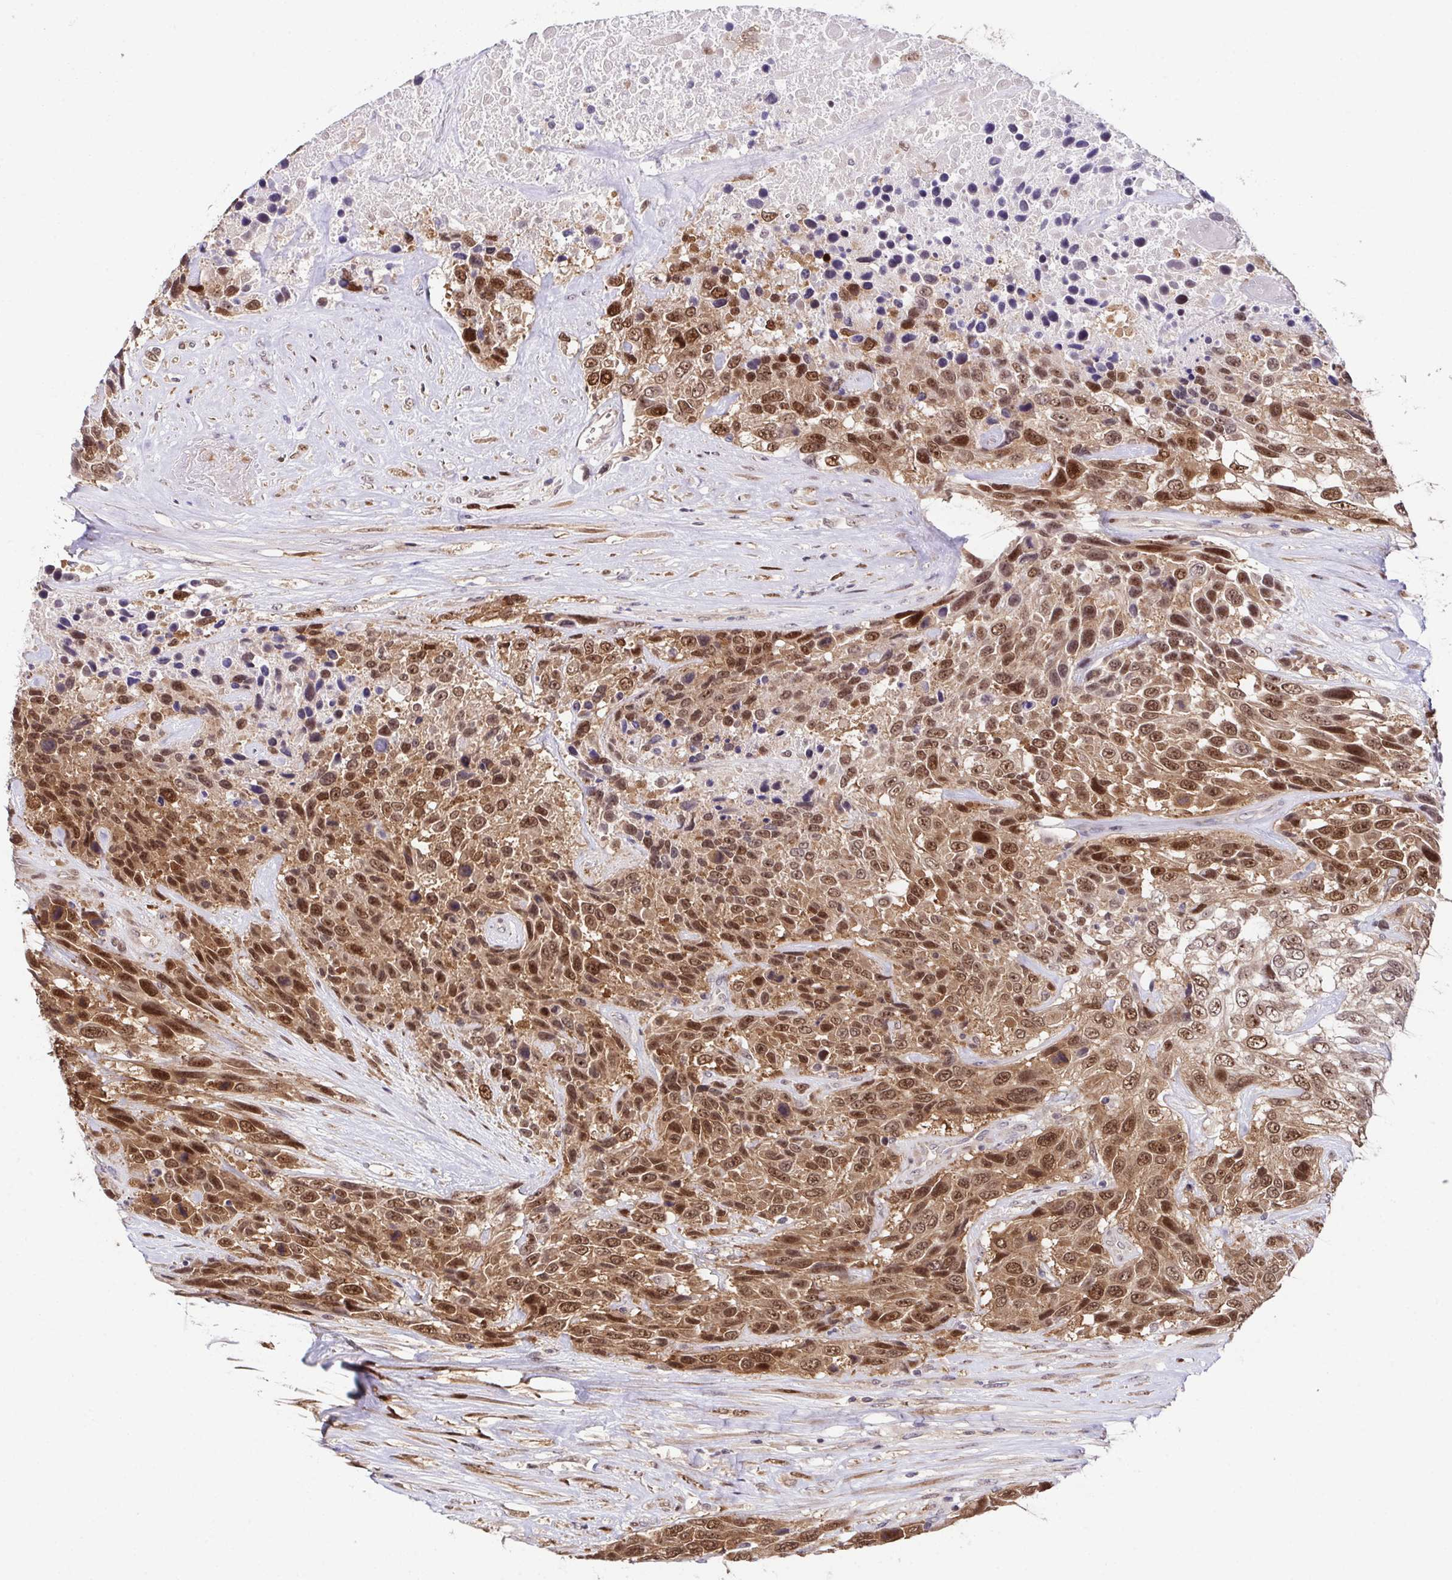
{"staining": {"intensity": "moderate", "quantity": ">75%", "location": "cytoplasmic/membranous,nuclear"}, "tissue": "urothelial cancer", "cell_type": "Tumor cells", "image_type": "cancer", "snomed": [{"axis": "morphology", "description": "Urothelial carcinoma, High grade"}, {"axis": "topography", "description": "Urinary bladder"}], "caption": "About >75% of tumor cells in urothelial cancer reveal moderate cytoplasmic/membranous and nuclear protein expression as visualized by brown immunohistochemical staining.", "gene": "DNAJB1", "patient": {"sex": "female", "age": 70}}